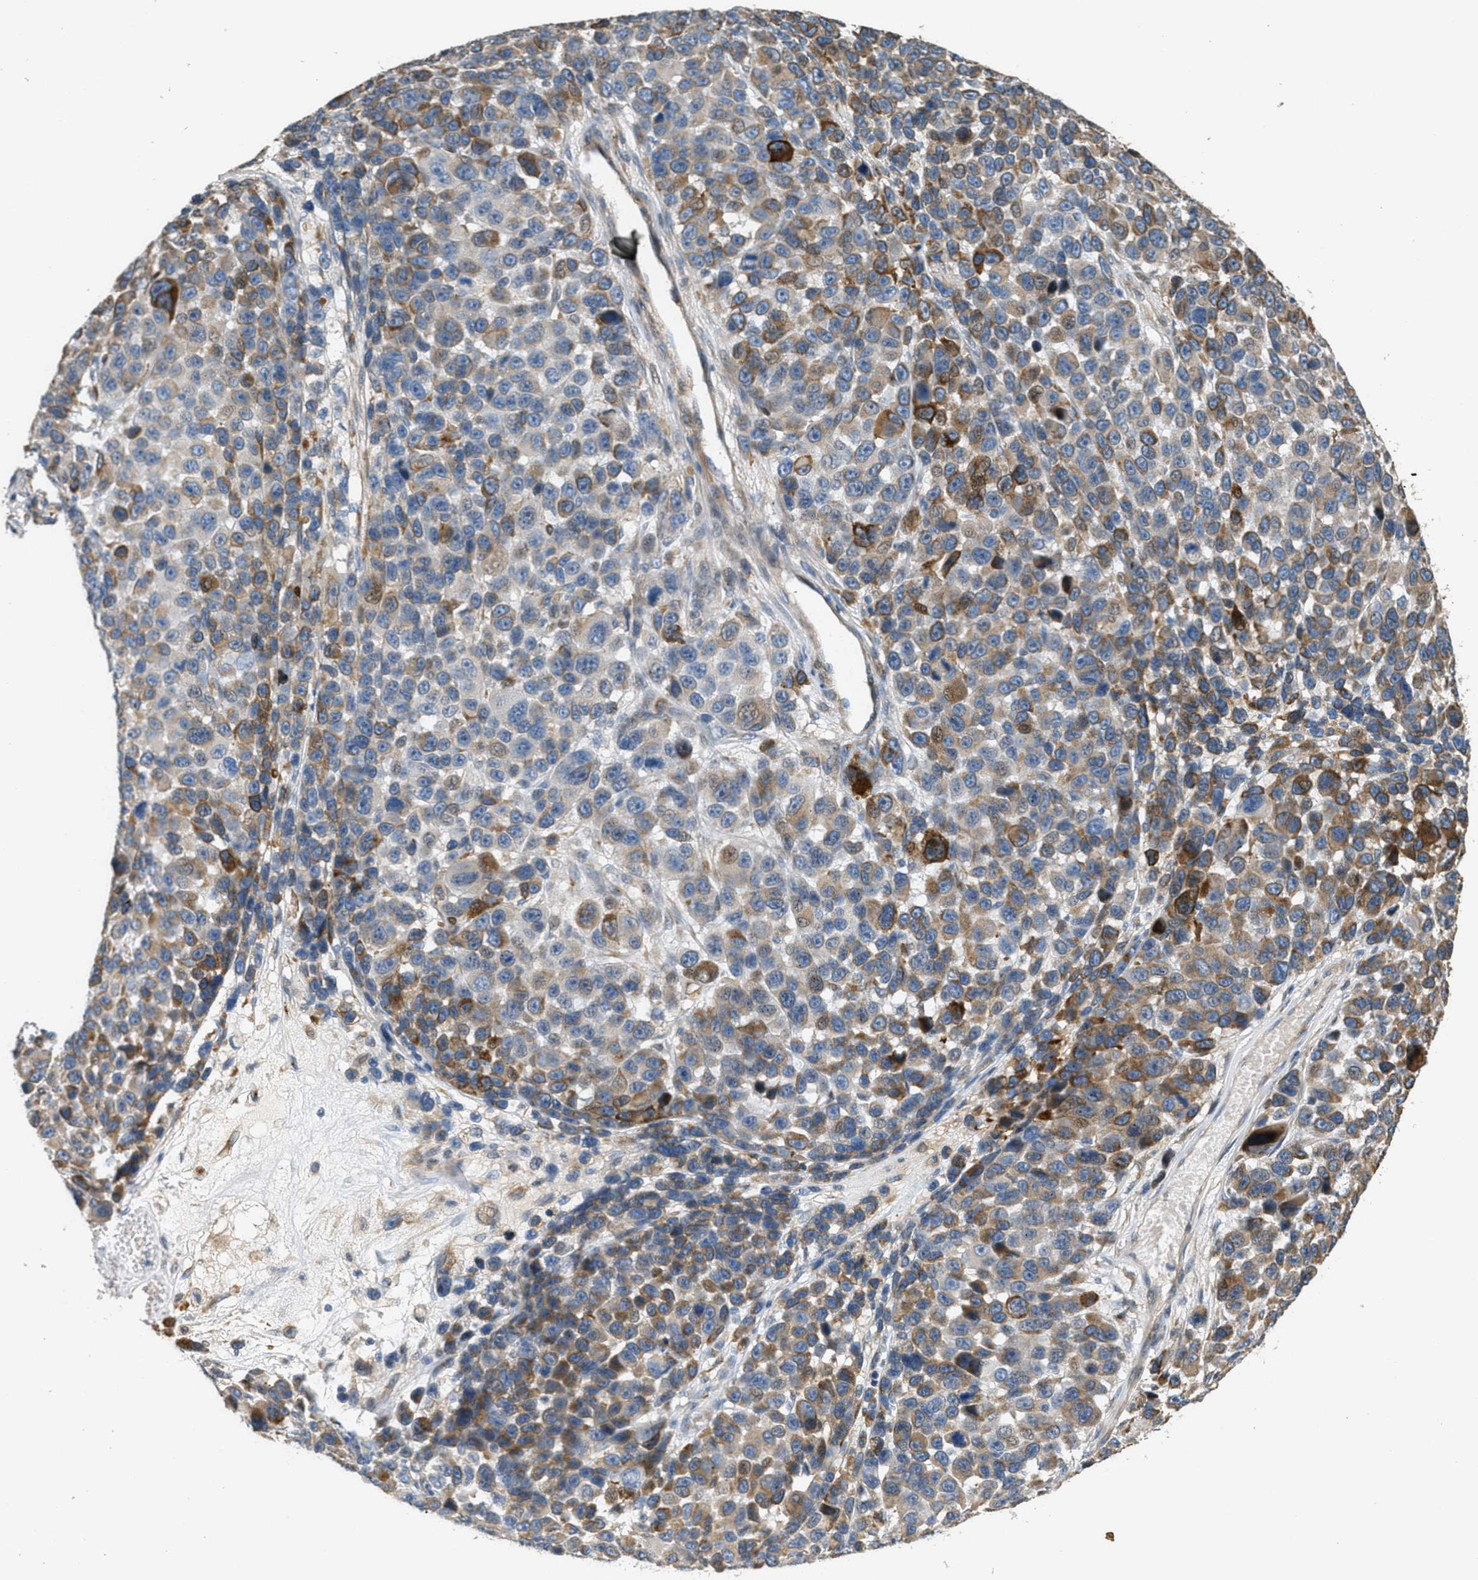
{"staining": {"intensity": "moderate", "quantity": "25%-75%", "location": "cytoplasmic/membranous"}, "tissue": "melanoma", "cell_type": "Tumor cells", "image_type": "cancer", "snomed": [{"axis": "morphology", "description": "Malignant melanoma, NOS"}, {"axis": "topography", "description": "Skin"}], "caption": "Moderate cytoplasmic/membranous staining is appreciated in about 25%-75% of tumor cells in malignant melanoma.", "gene": "ADCY5", "patient": {"sex": "male", "age": 53}}